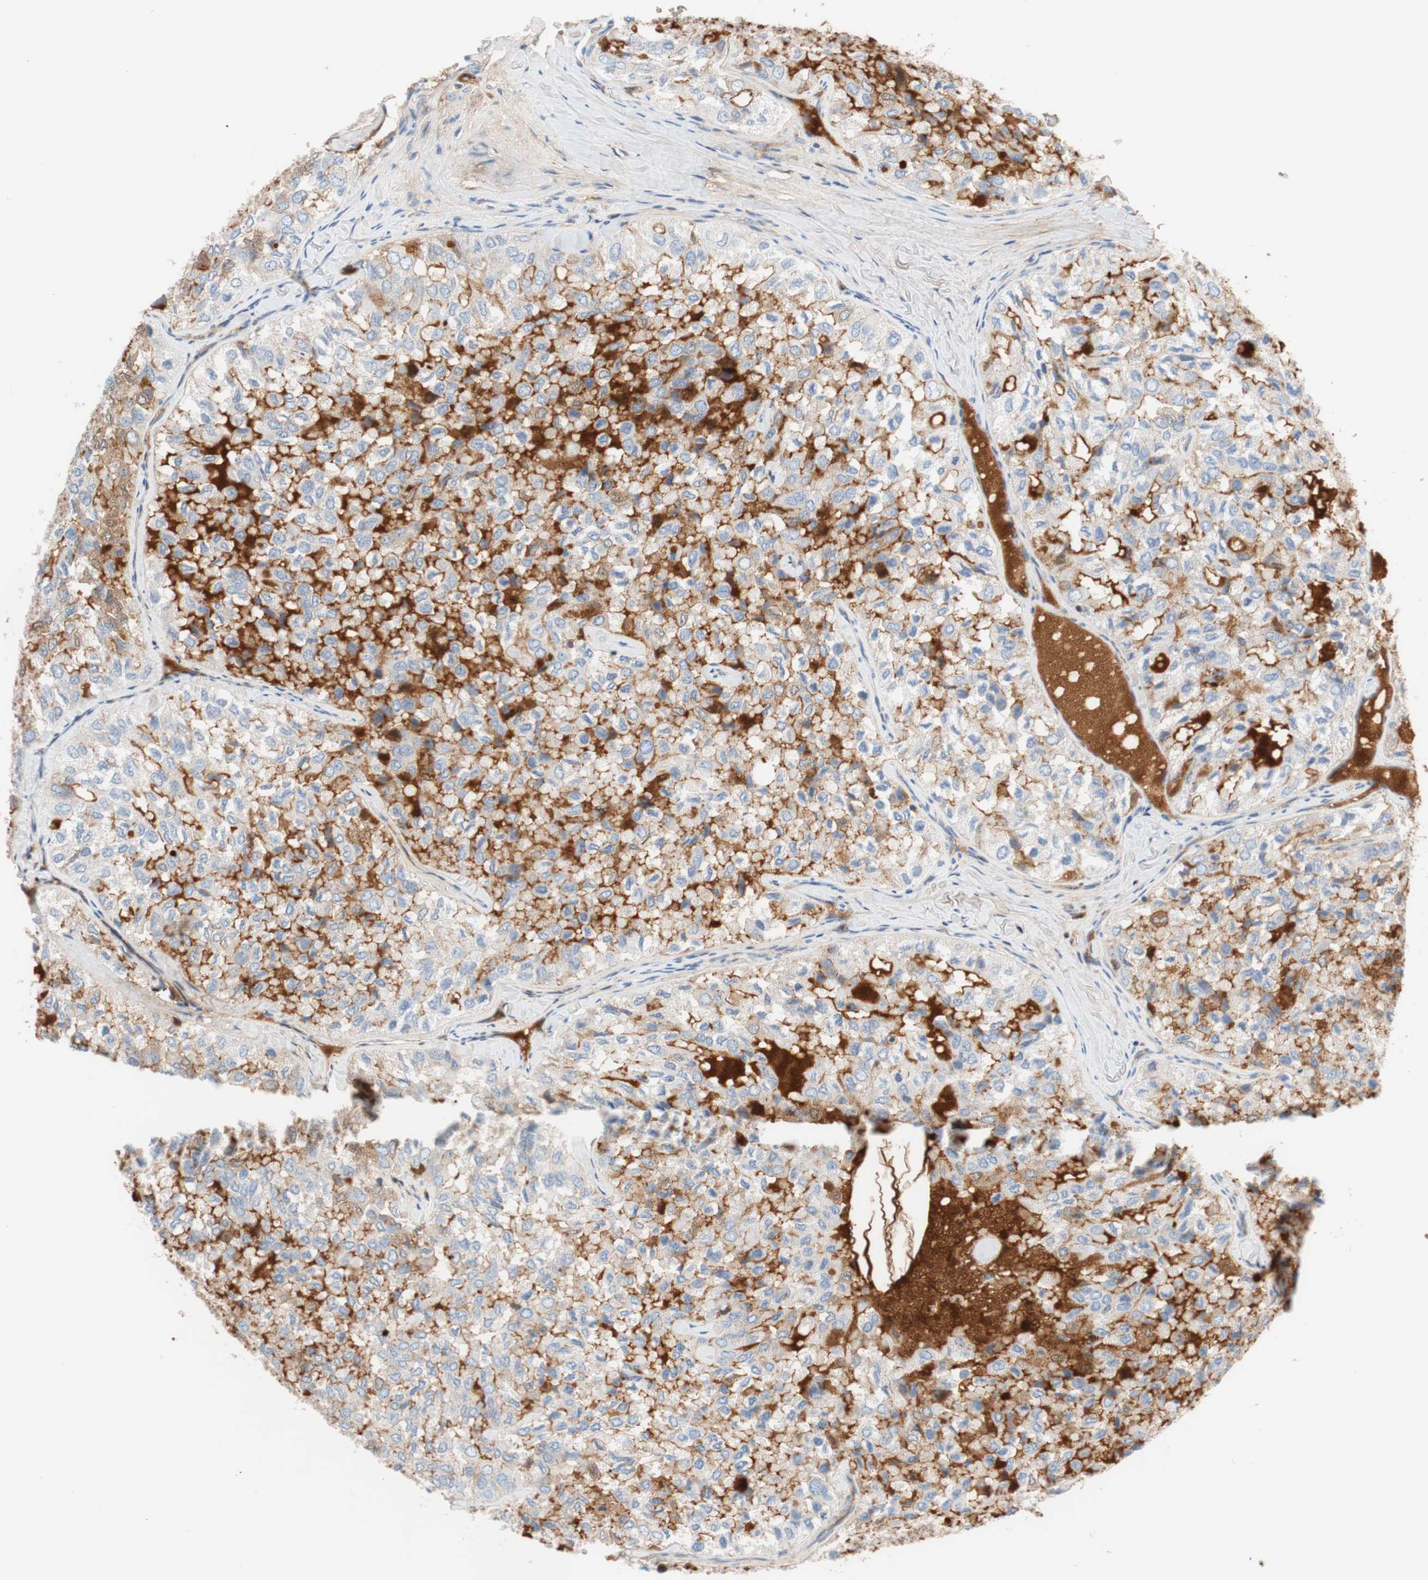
{"staining": {"intensity": "strong", "quantity": "25%-75%", "location": "cytoplasmic/membranous"}, "tissue": "thyroid cancer", "cell_type": "Tumor cells", "image_type": "cancer", "snomed": [{"axis": "morphology", "description": "Follicular adenoma carcinoma, NOS"}, {"axis": "topography", "description": "Thyroid gland"}], "caption": "Protein positivity by immunohistochemistry (IHC) shows strong cytoplasmic/membranous staining in about 25%-75% of tumor cells in thyroid follicular adenoma carcinoma. (brown staining indicates protein expression, while blue staining denotes nuclei).", "gene": "RBP4", "patient": {"sex": "male", "age": 75}}